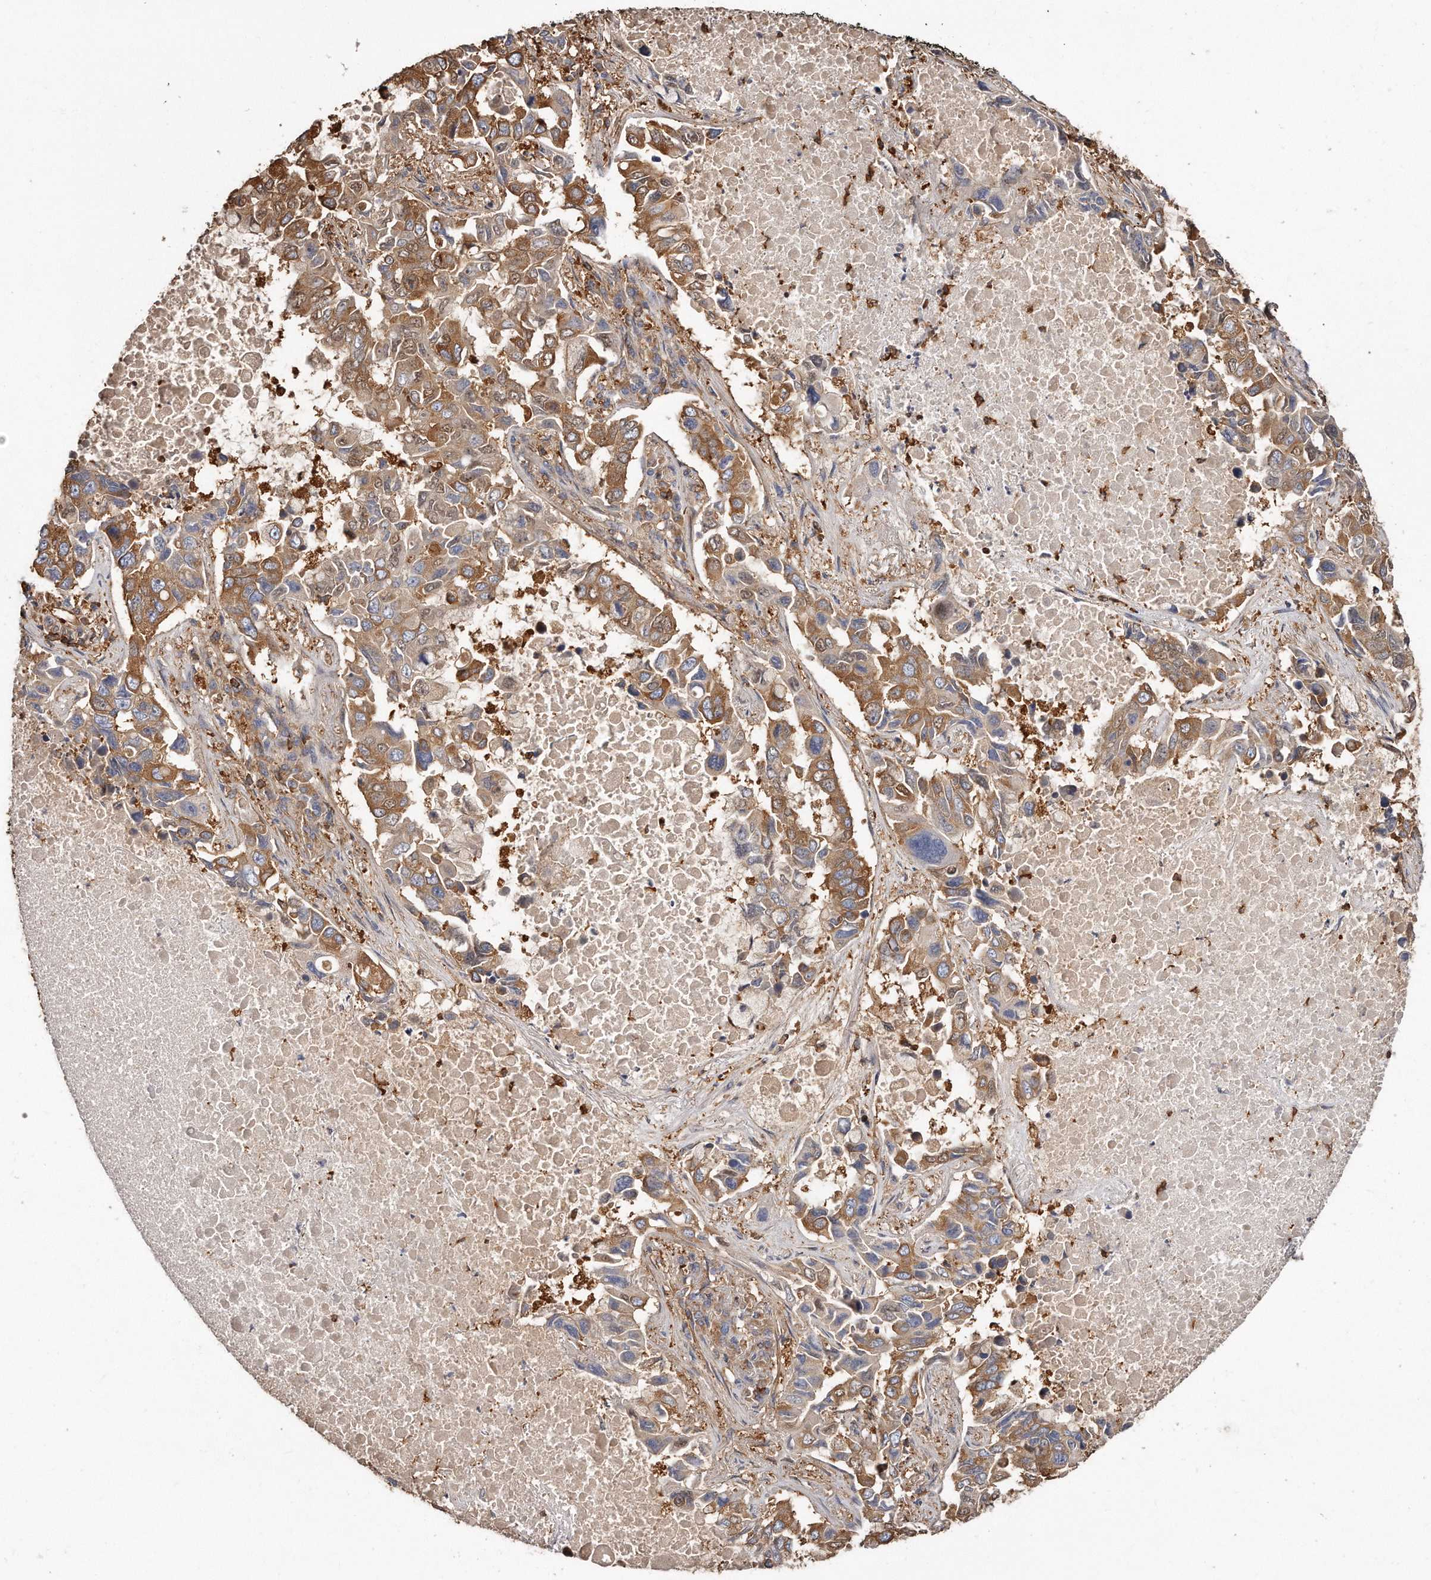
{"staining": {"intensity": "moderate", "quantity": ">75%", "location": "cytoplasmic/membranous"}, "tissue": "lung cancer", "cell_type": "Tumor cells", "image_type": "cancer", "snomed": [{"axis": "morphology", "description": "Adenocarcinoma, NOS"}, {"axis": "topography", "description": "Lung"}], "caption": "This micrograph demonstrates immunohistochemistry (IHC) staining of lung cancer (adenocarcinoma), with medium moderate cytoplasmic/membranous staining in approximately >75% of tumor cells.", "gene": "CAP1", "patient": {"sex": "male", "age": 64}}